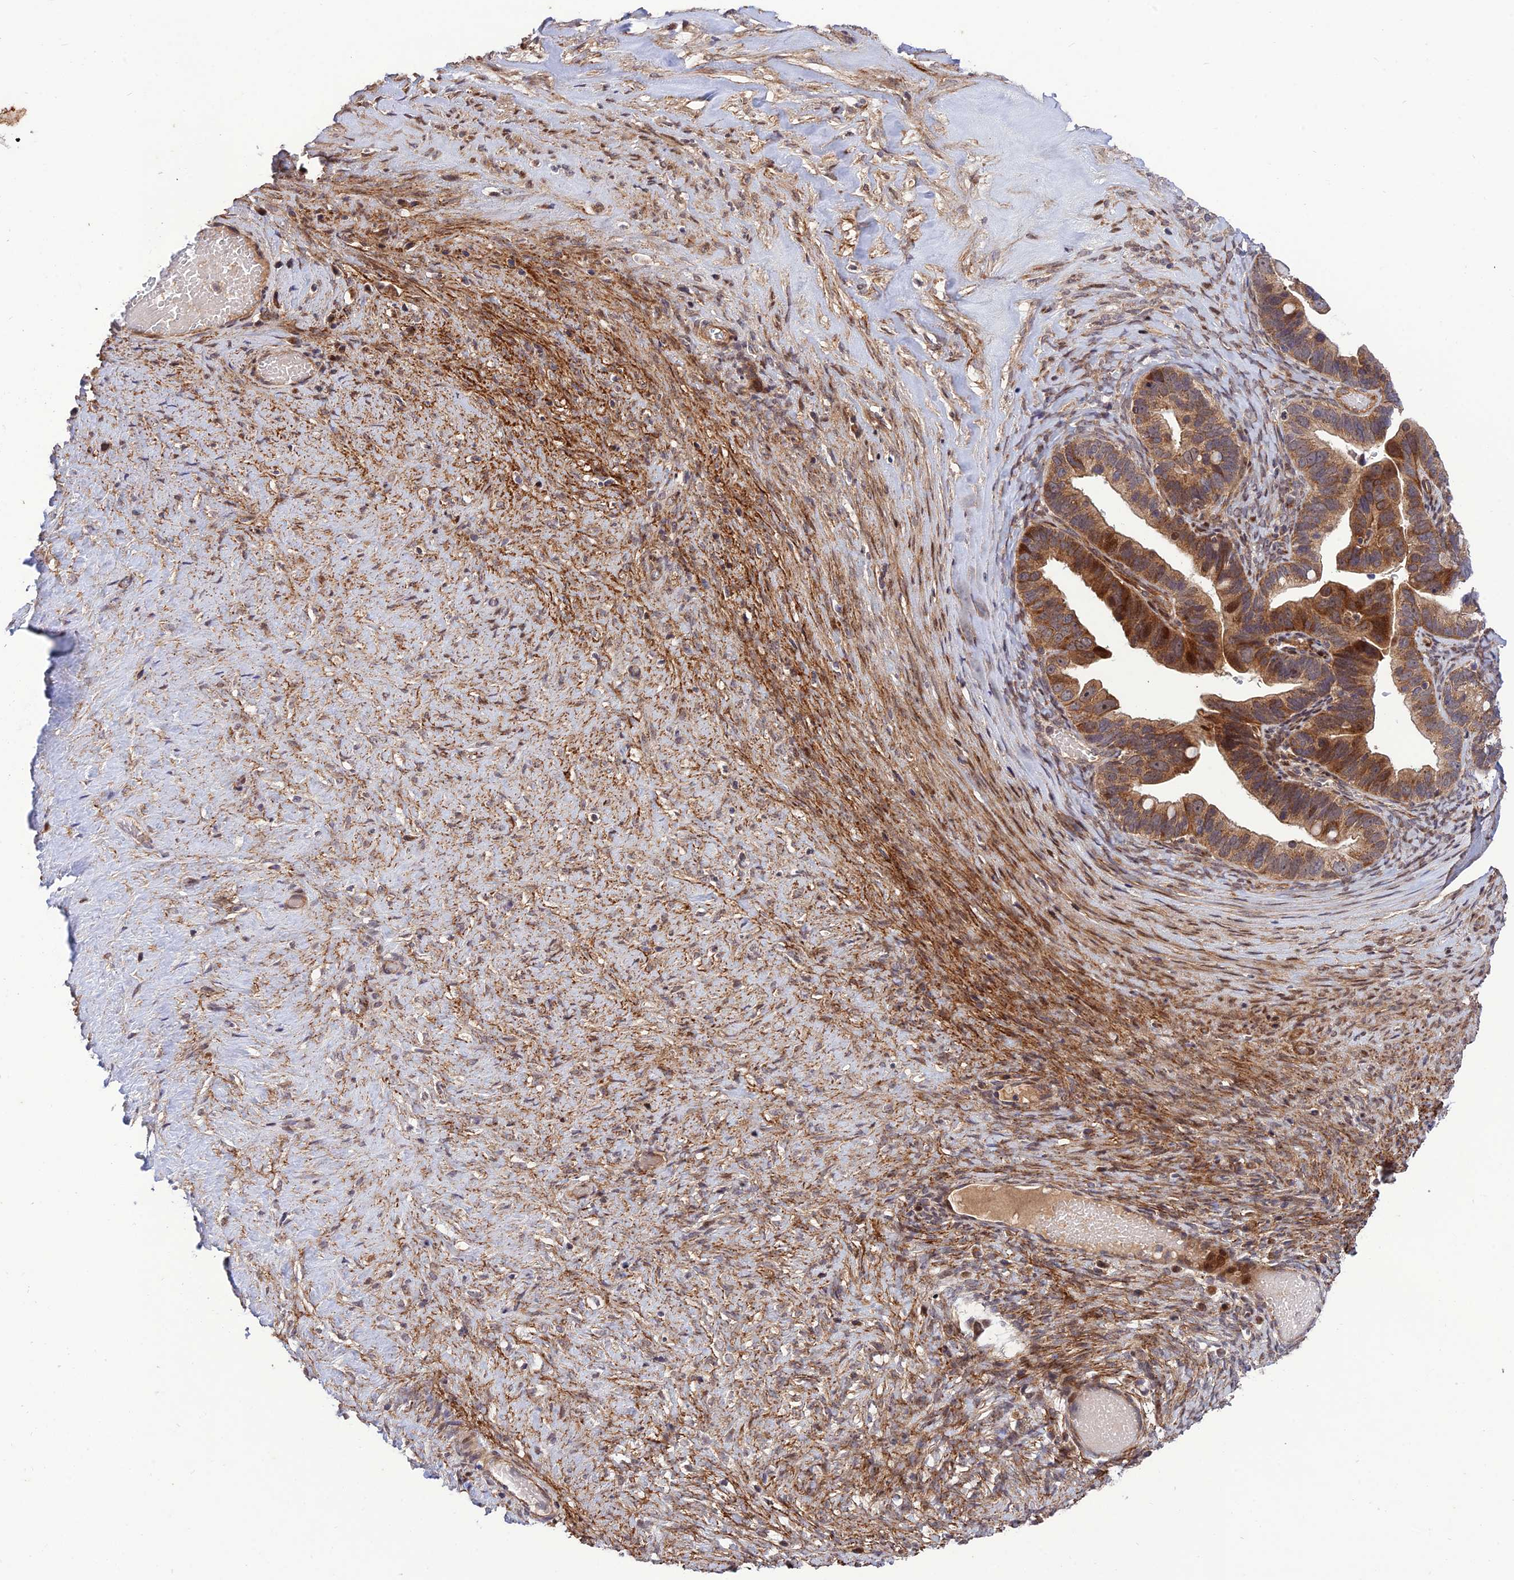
{"staining": {"intensity": "moderate", "quantity": ">75%", "location": "cytoplasmic/membranous"}, "tissue": "ovarian cancer", "cell_type": "Tumor cells", "image_type": "cancer", "snomed": [{"axis": "morphology", "description": "Cystadenocarcinoma, serous, NOS"}, {"axis": "topography", "description": "Ovary"}], "caption": "Human ovarian serous cystadenocarcinoma stained with a brown dye shows moderate cytoplasmic/membranous positive expression in approximately >75% of tumor cells.", "gene": "PLEKHG2", "patient": {"sex": "female", "age": 56}}